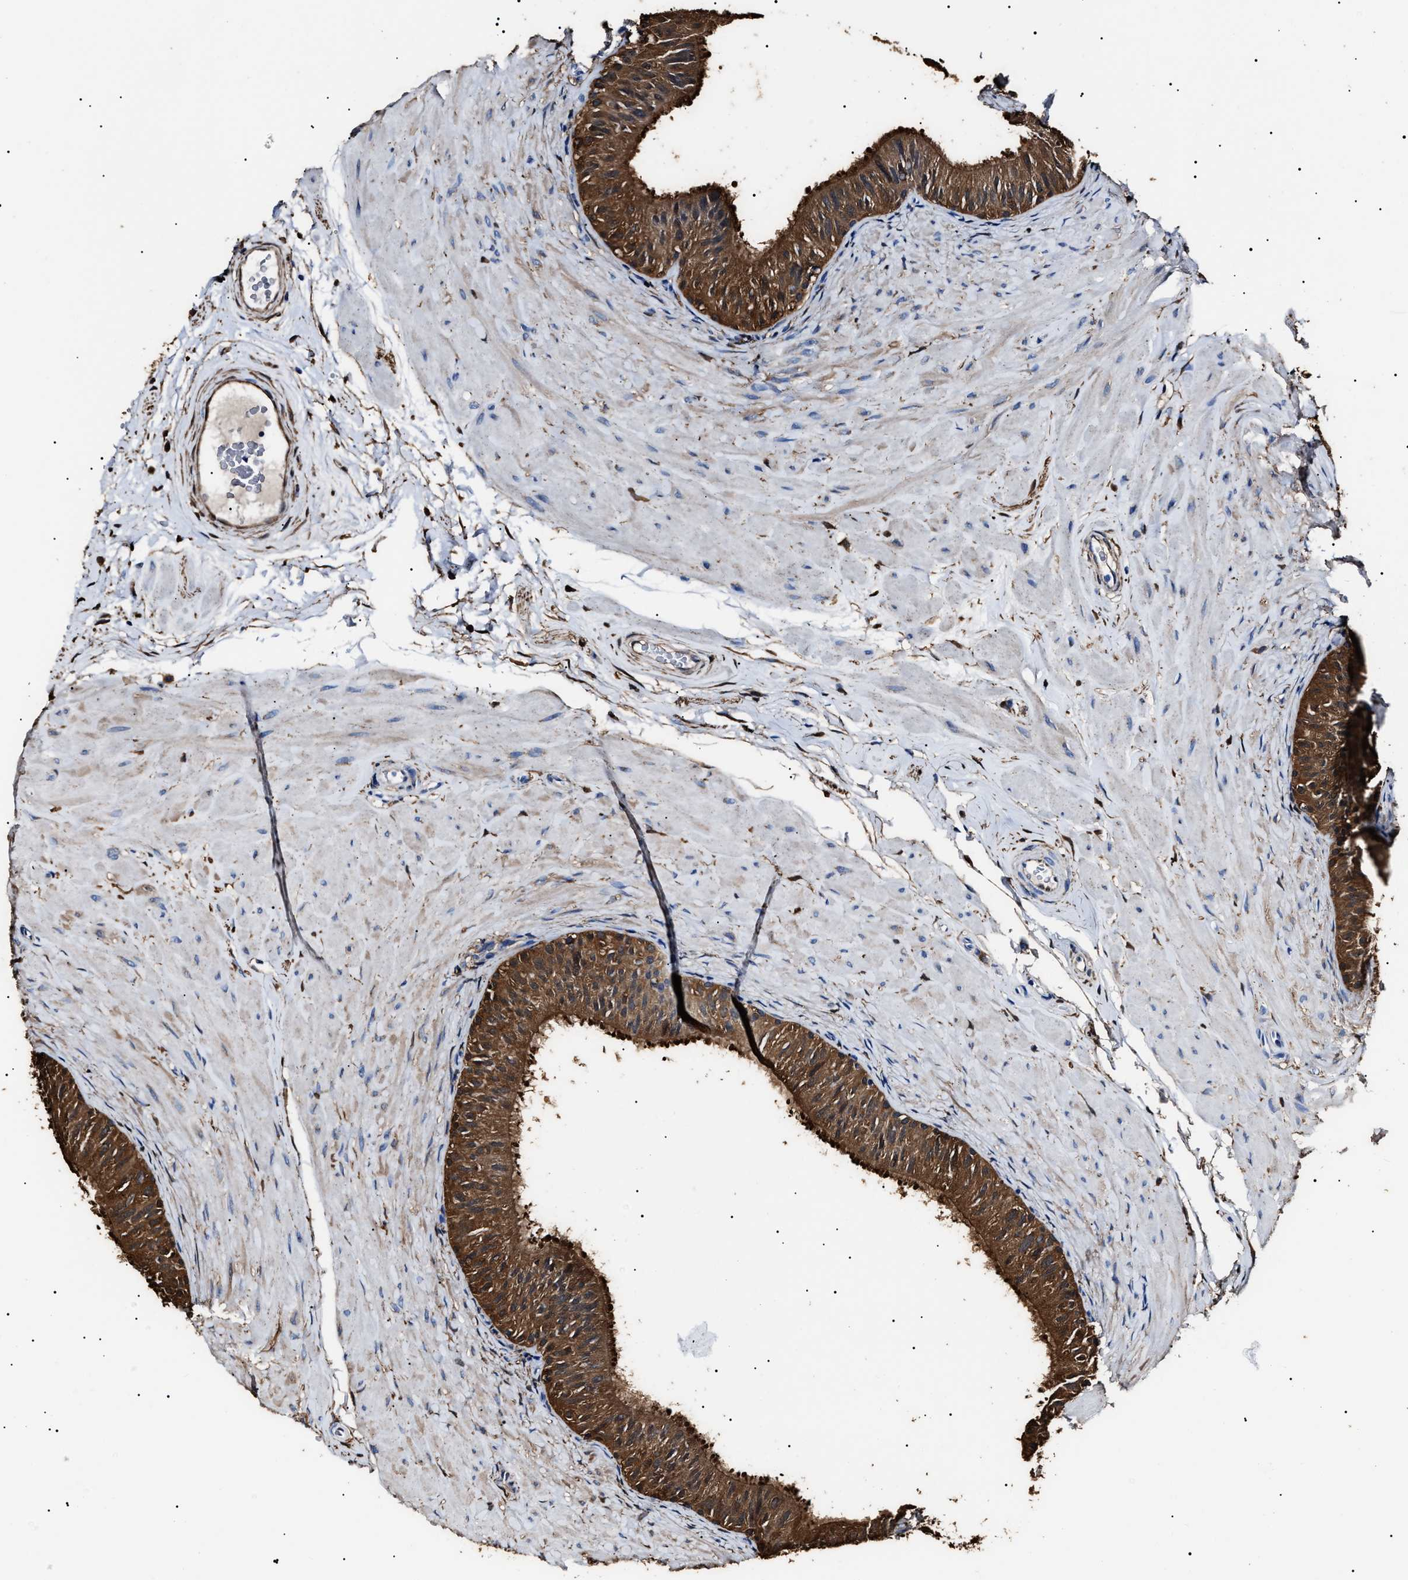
{"staining": {"intensity": "strong", "quantity": ">75%", "location": "cytoplasmic/membranous"}, "tissue": "epididymis", "cell_type": "Glandular cells", "image_type": "normal", "snomed": [{"axis": "morphology", "description": "Normal tissue, NOS"}, {"axis": "topography", "description": "Epididymis"}], "caption": "Epididymis stained with DAB (3,3'-diaminobenzidine) immunohistochemistry (IHC) displays high levels of strong cytoplasmic/membranous positivity in approximately >75% of glandular cells.", "gene": "ALDH1A1", "patient": {"sex": "male", "age": 34}}